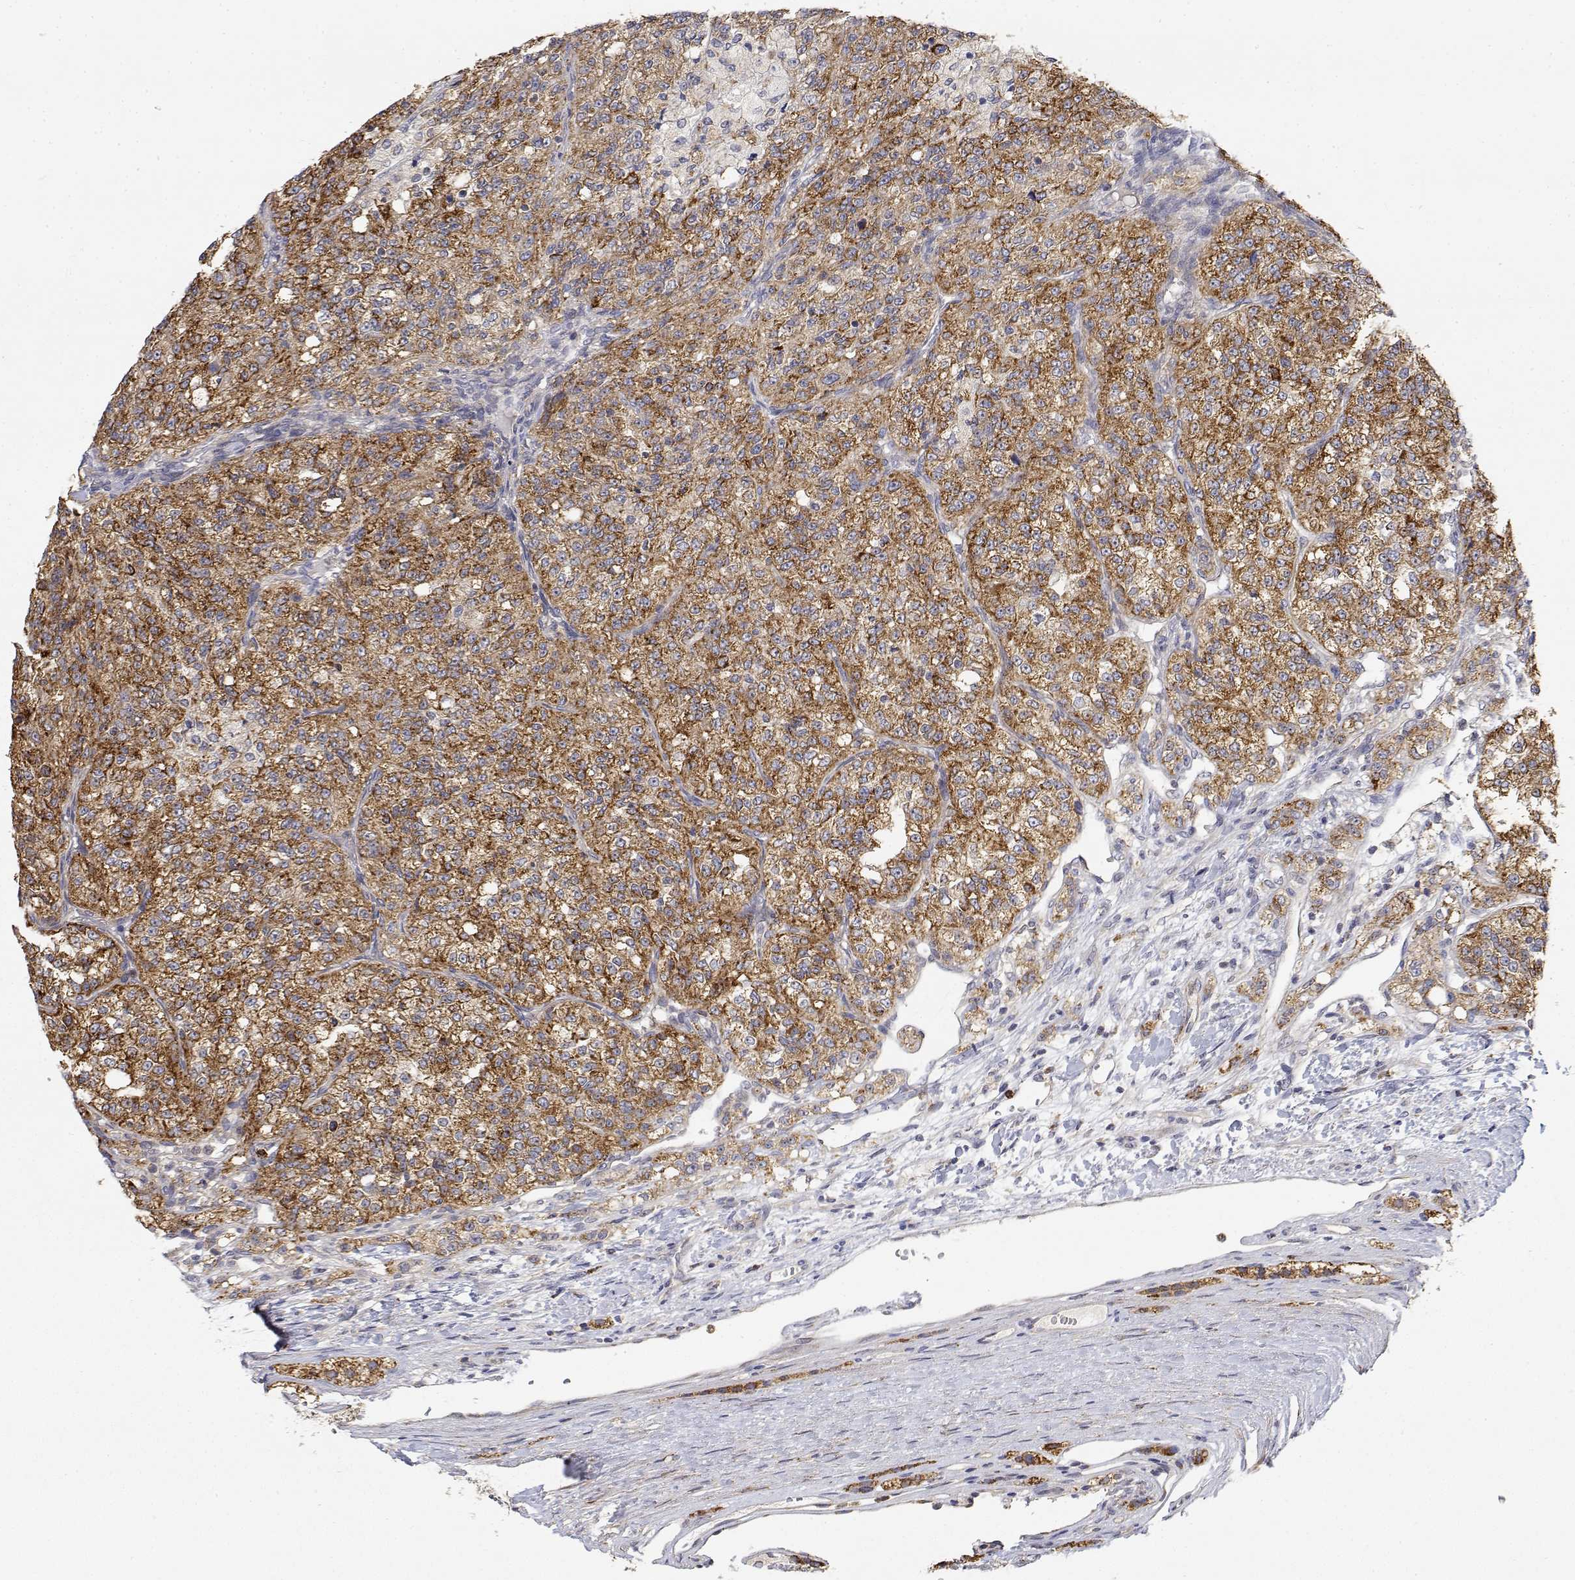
{"staining": {"intensity": "moderate", "quantity": ">75%", "location": "cytoplasmic/membranous"}, "tissue": "renal cancer", "cell_type": "Tumor cells", "image_type": "cancer", "snomed": [{"axis": "morphology", "description": "Adenocarcinoma, NOS"}, {"axis": "topography", "description": "Kidney"}], "caption": "About >75% of tumor cells in human renal adenocarcinoma show moderate cytoplasmic/membranous protein expression as visualized by brown immunohistochemical staining.", "gene": "LONRF3", "patient": {"sex": "female", "age": 63}}